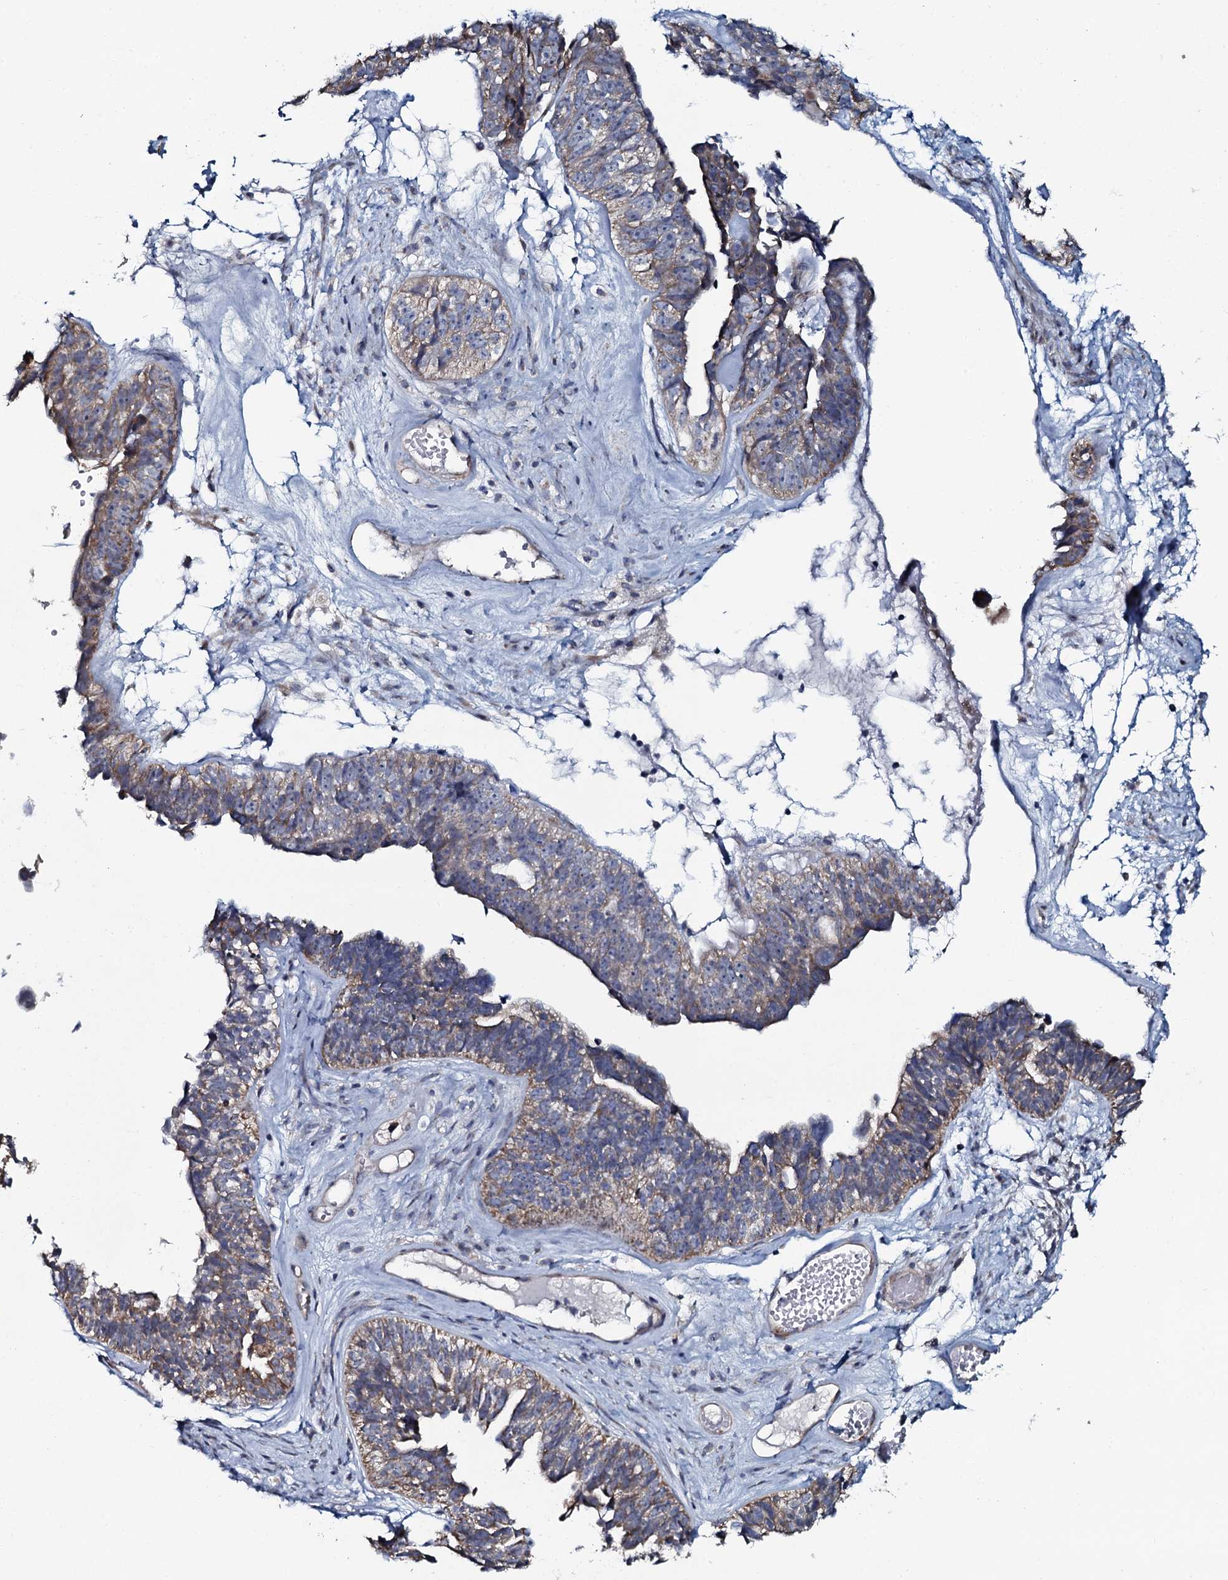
{"staining": {"intensity": "weak", "quantity": "25%-75%", "location": "cytoplasmic/membranous"}, "tissue": "ovarian cancer", "cell_type": "Tumor cells", "image_type": "cancer", "snomed": [{"axis": "morphology", "description": "Cystadenocarcinoma, serous, NOS"}, {"axis": "topography", "description": "Ovary"}], "caption": "Immunohistochemical staining of ovarian cancer displays weak cytoplasmic/membranous protein staining in about 25%-75% of tumor cells.", "gene": "KCTD4", "patient": {"sex": "female", "age": 79}}